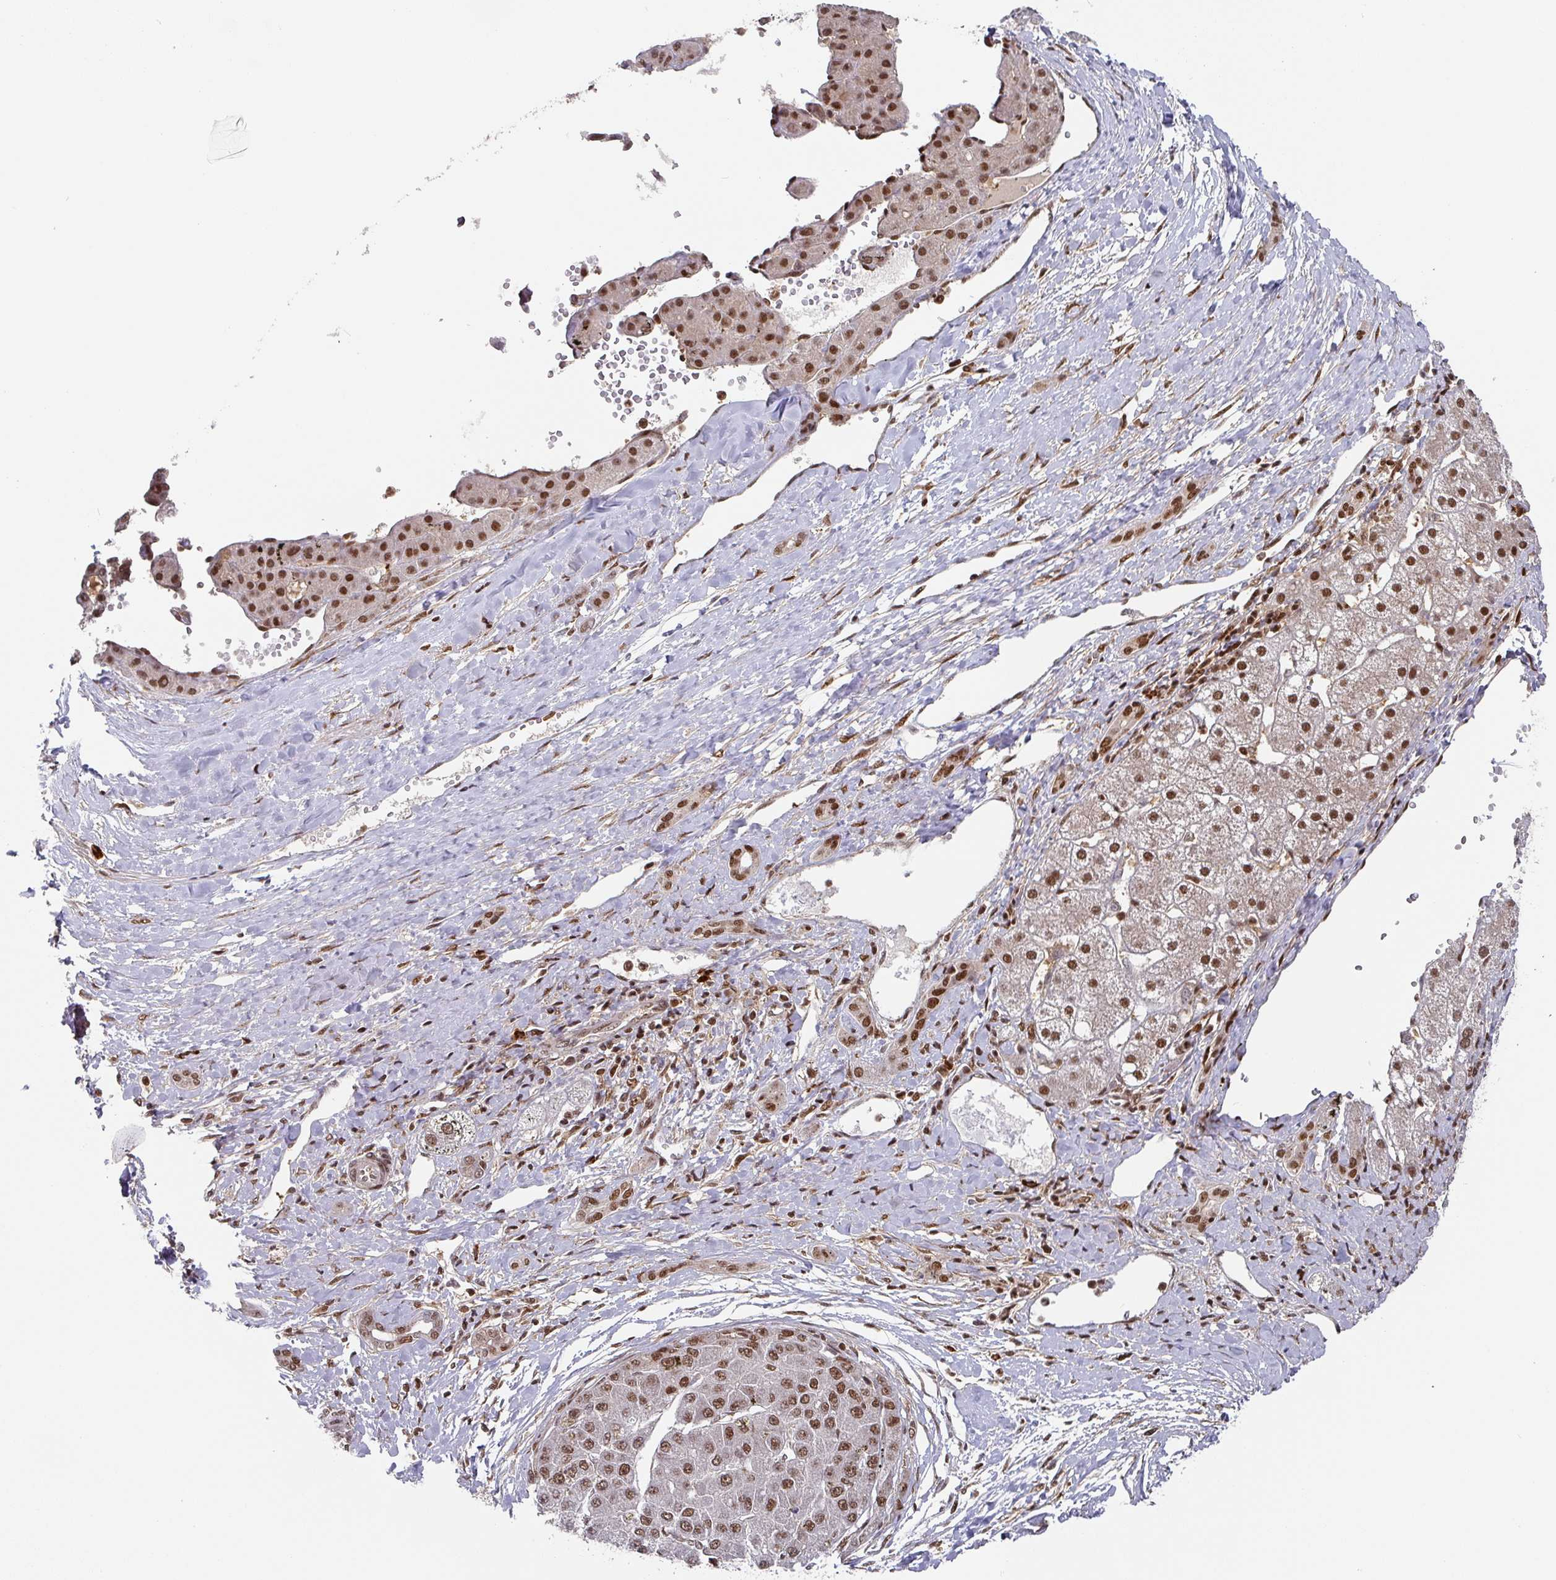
{"staining": {"intensity": "moderate", "quantity": ">75%", "location": "nuclear"}, "tissue": "liver cancer", "cell_type": "Tumor cells", "image_type": "cancer", "snomed": [{"axis": "morphology", "description": "Carcinoma, Hepatocellular, NOS"}, {"axis": "topography", "description": "Liver"}], "caption": "Immunohistochemistry (IHC) photomicrograph of liver cancer (hepatocellular carcinoma) stained for a protein (brown), which exhibits medium levels of moderate nuclear expression in about >75% of tumor cells.", "gene": "DIDO1", "patient": {"sex": "male", "age": 67}}